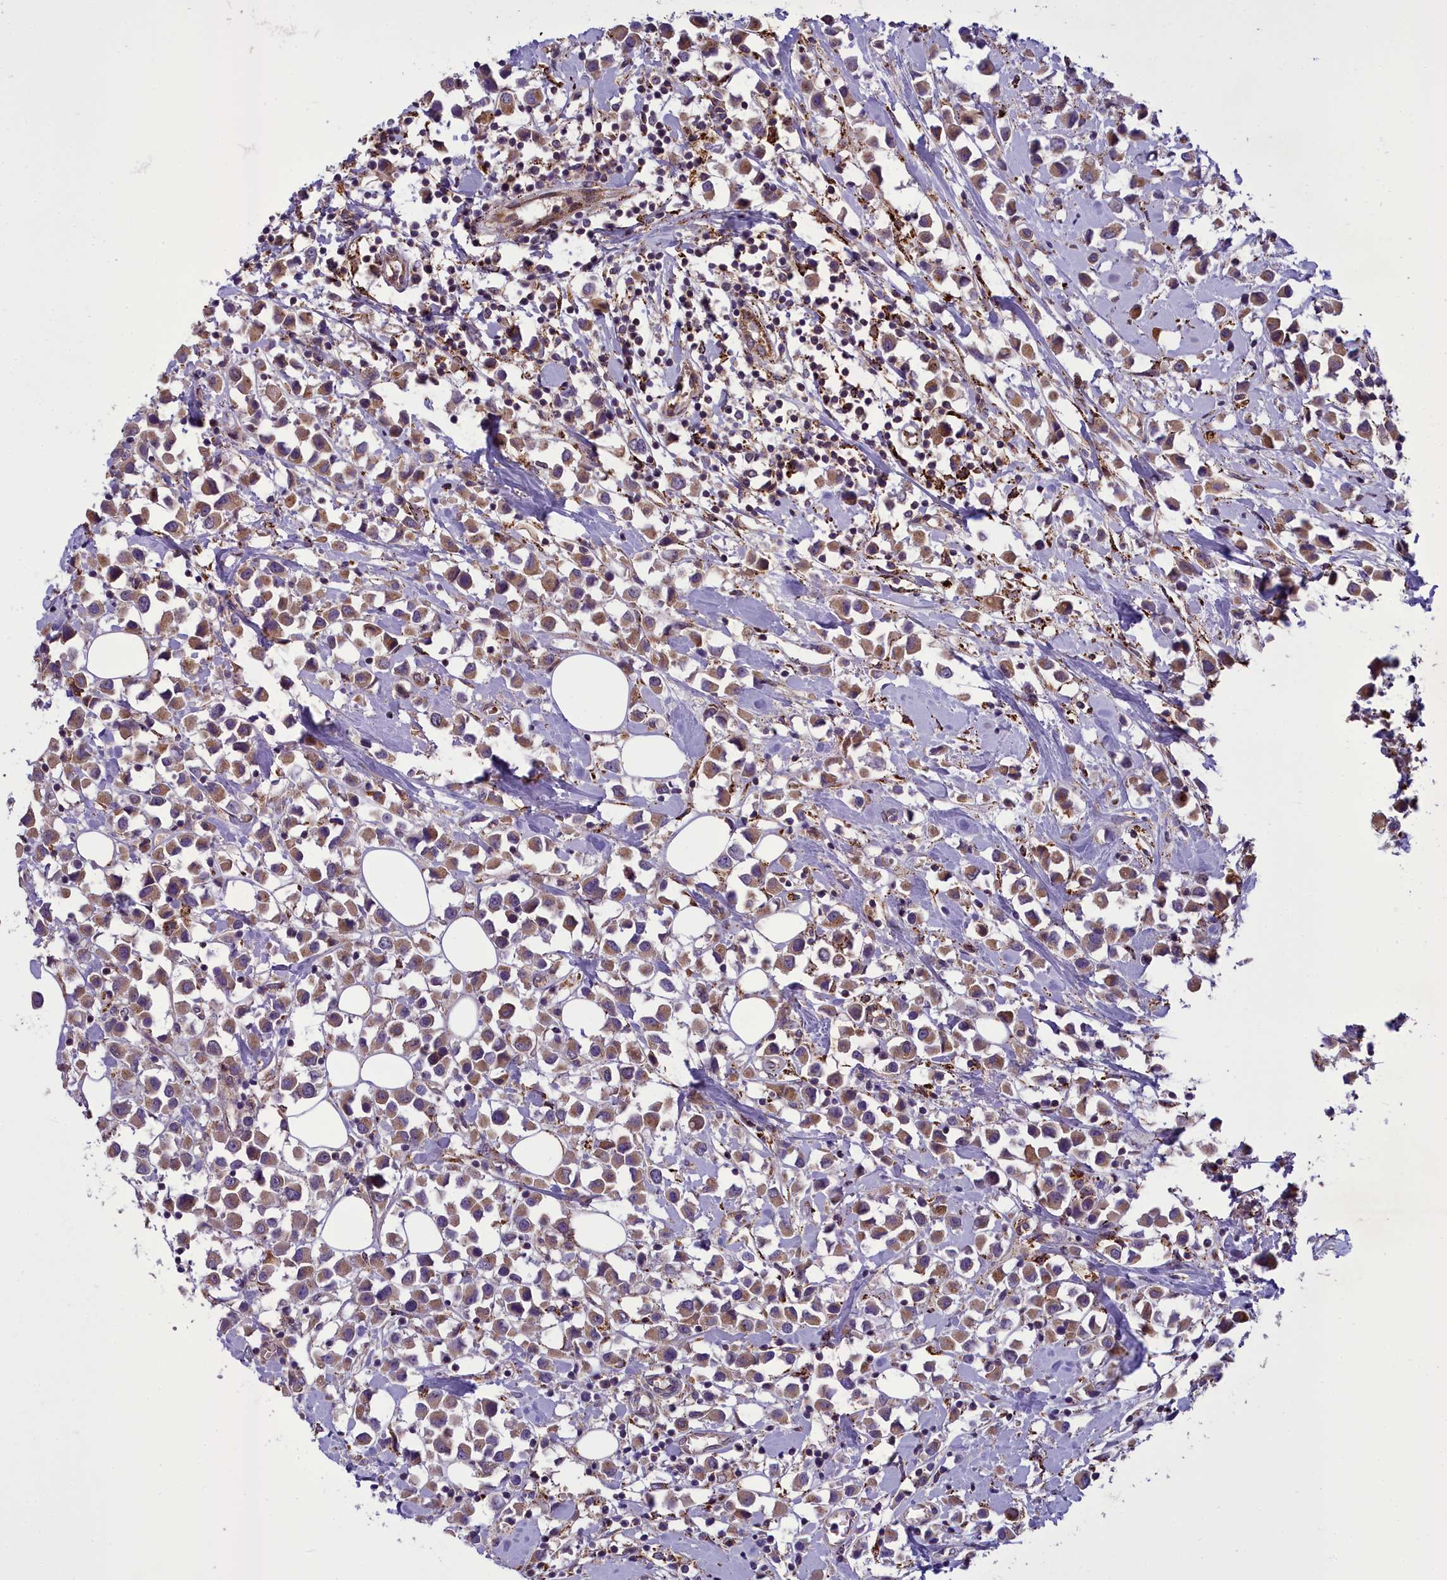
{"staining": {"intensity": "weak", "quantity": ">75%", "location": "cytoplasmic/membranous"}, "tissue": "breast cancer", "cell_type": "Tumor cells", "image_type": "cancer", "snomed": [{"axis": "morphology", "description": "Duct carcinoma"}, {"axis": "topography", "description": "Breast"}], "caption": "Human breast infiltrating ductal carcinoma stained with a brown dye demonstrates weak cytoplasmic/membranous positive expression in approximately >75% of tumor cells.", "gene": "TBC1D24", "patient": {"sex": "female", "age": 61}}